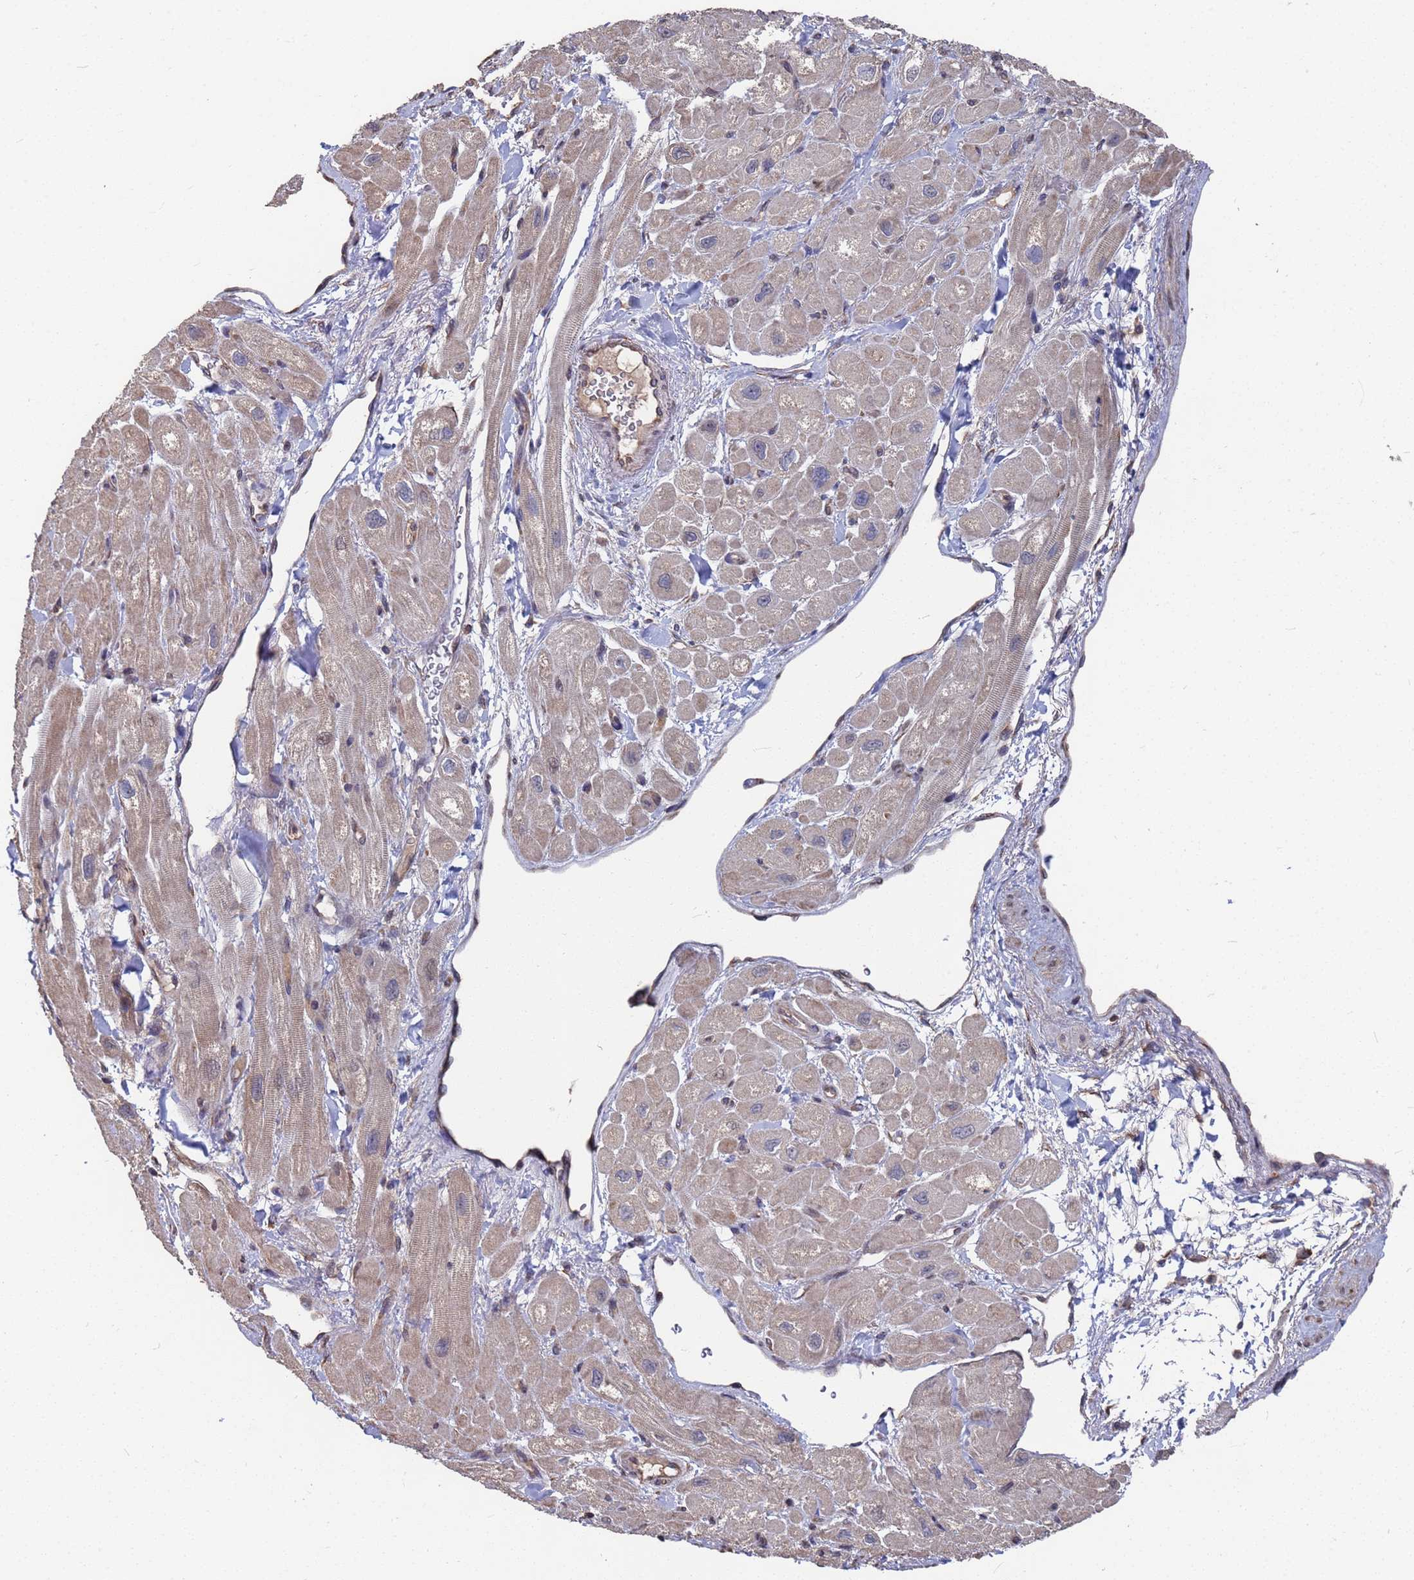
{"staining": {"intensity": "weak", "quantity": "25%-75%", "location": "cytoplasmic/membranous"}, "tissue": "heart muscle", "cell_type": "Cardiomyocytes", "image_type": "normal", "snomed": [{"axis": "morphology", "description": "Normal tissue, NOS"}, {"axis": "topography", "description": "Heart"}], "caption": "This is a micrograph of immunohistochemistry (IHC) staining of normal heart muscle, which shows weak staining in the cytoplasmic/membranous of cardiomyocytes.", "gene": "CFAP119", "patient": {"sex": "male", "age": 65}}